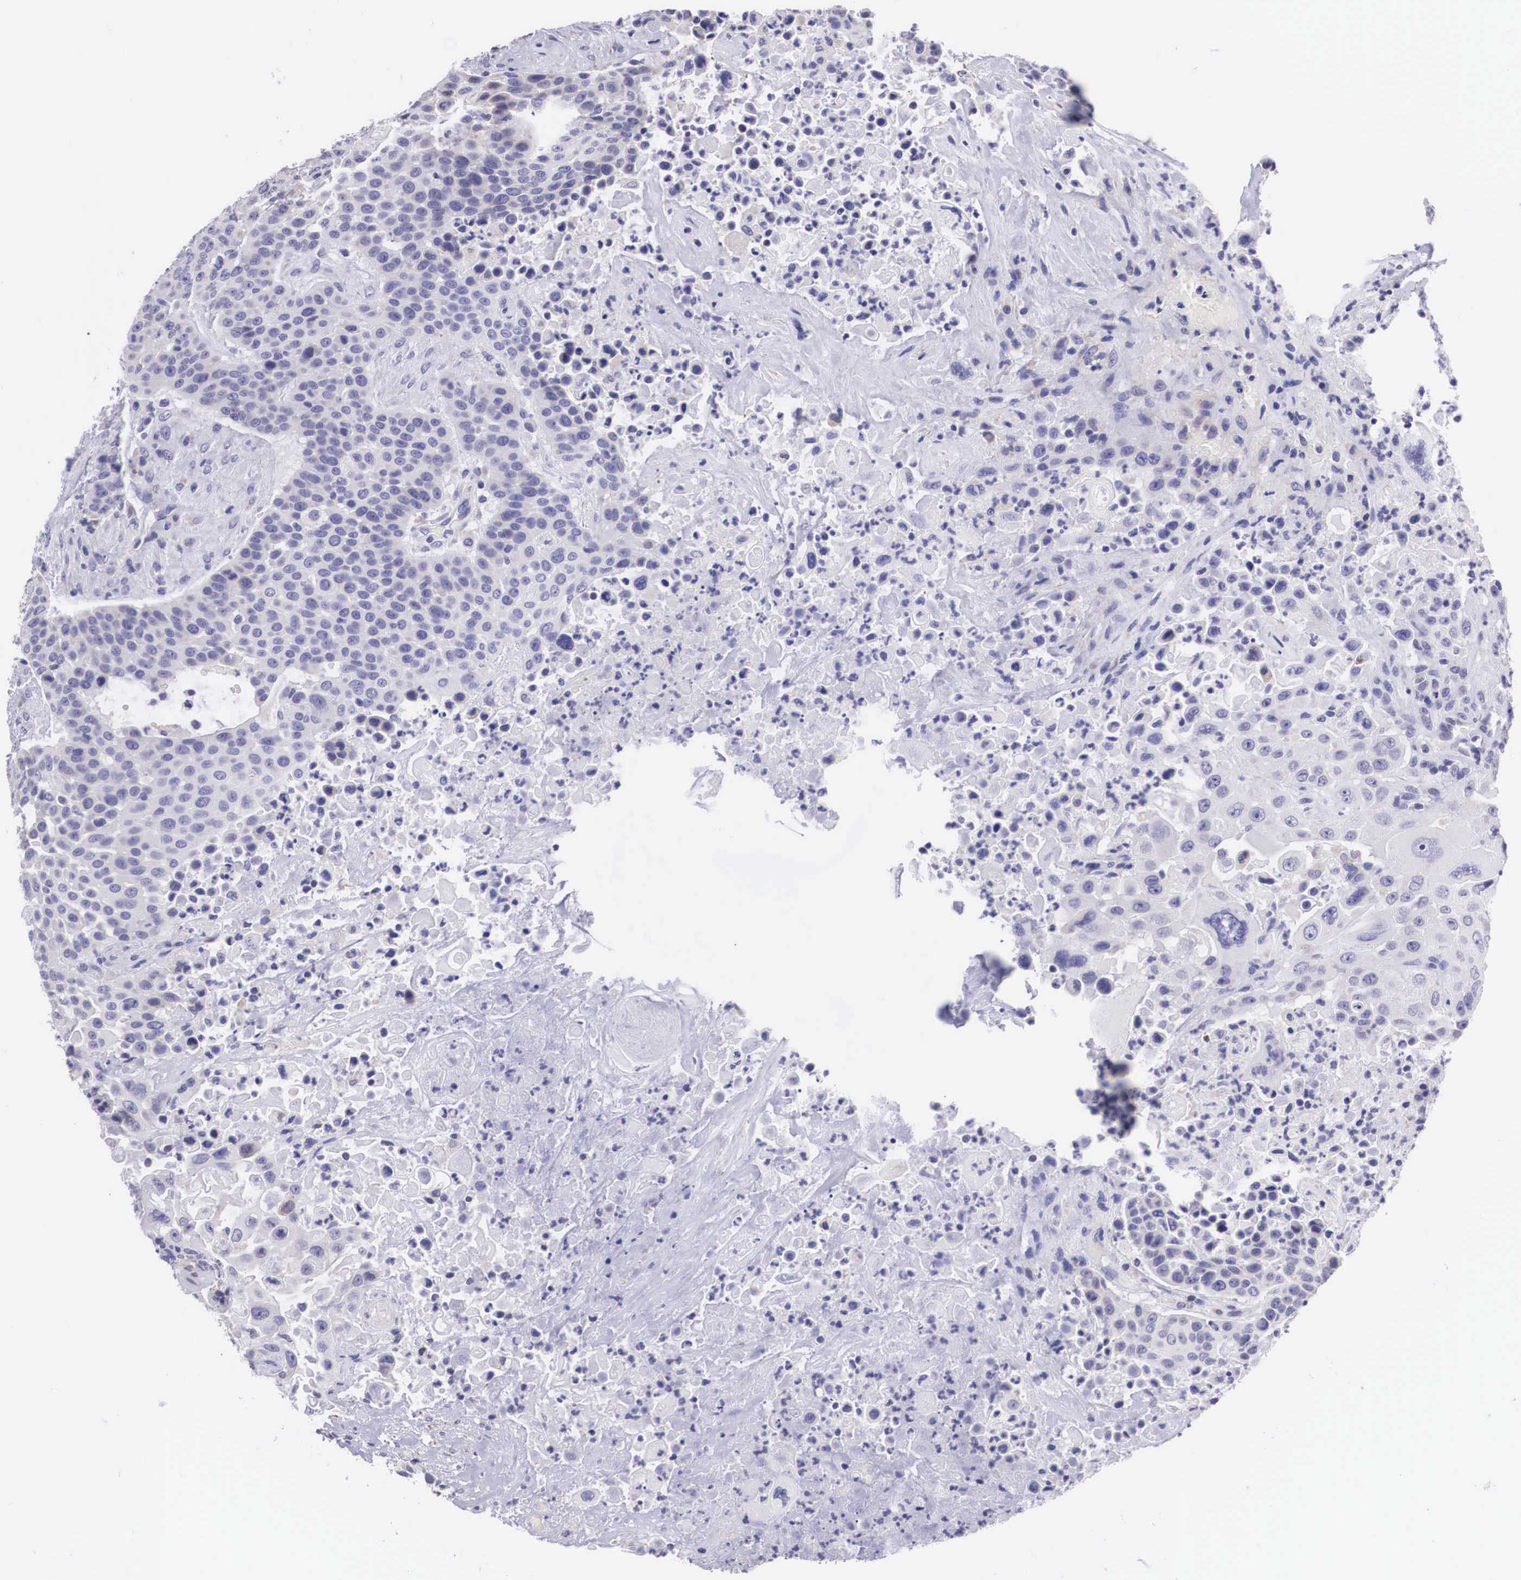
{"staining": {"intensity": "negative", "quantity": "none", "location": "none"}, "tissue": "urothelial cancer", "cell_type": "Tumor cells", "image_type": "cancer", "snomed": [{"axis": "morphology", "description": "Urothelial carcinoma, High grade"}, {"axis": "topography", "description": "Urinary bladder"}], "caption": "Micrograph shows no protein positivity in tumor cells of urothelial cancer tissue.", "gene": "ARG2", "patient": {"sex": "male", "age": 74}}